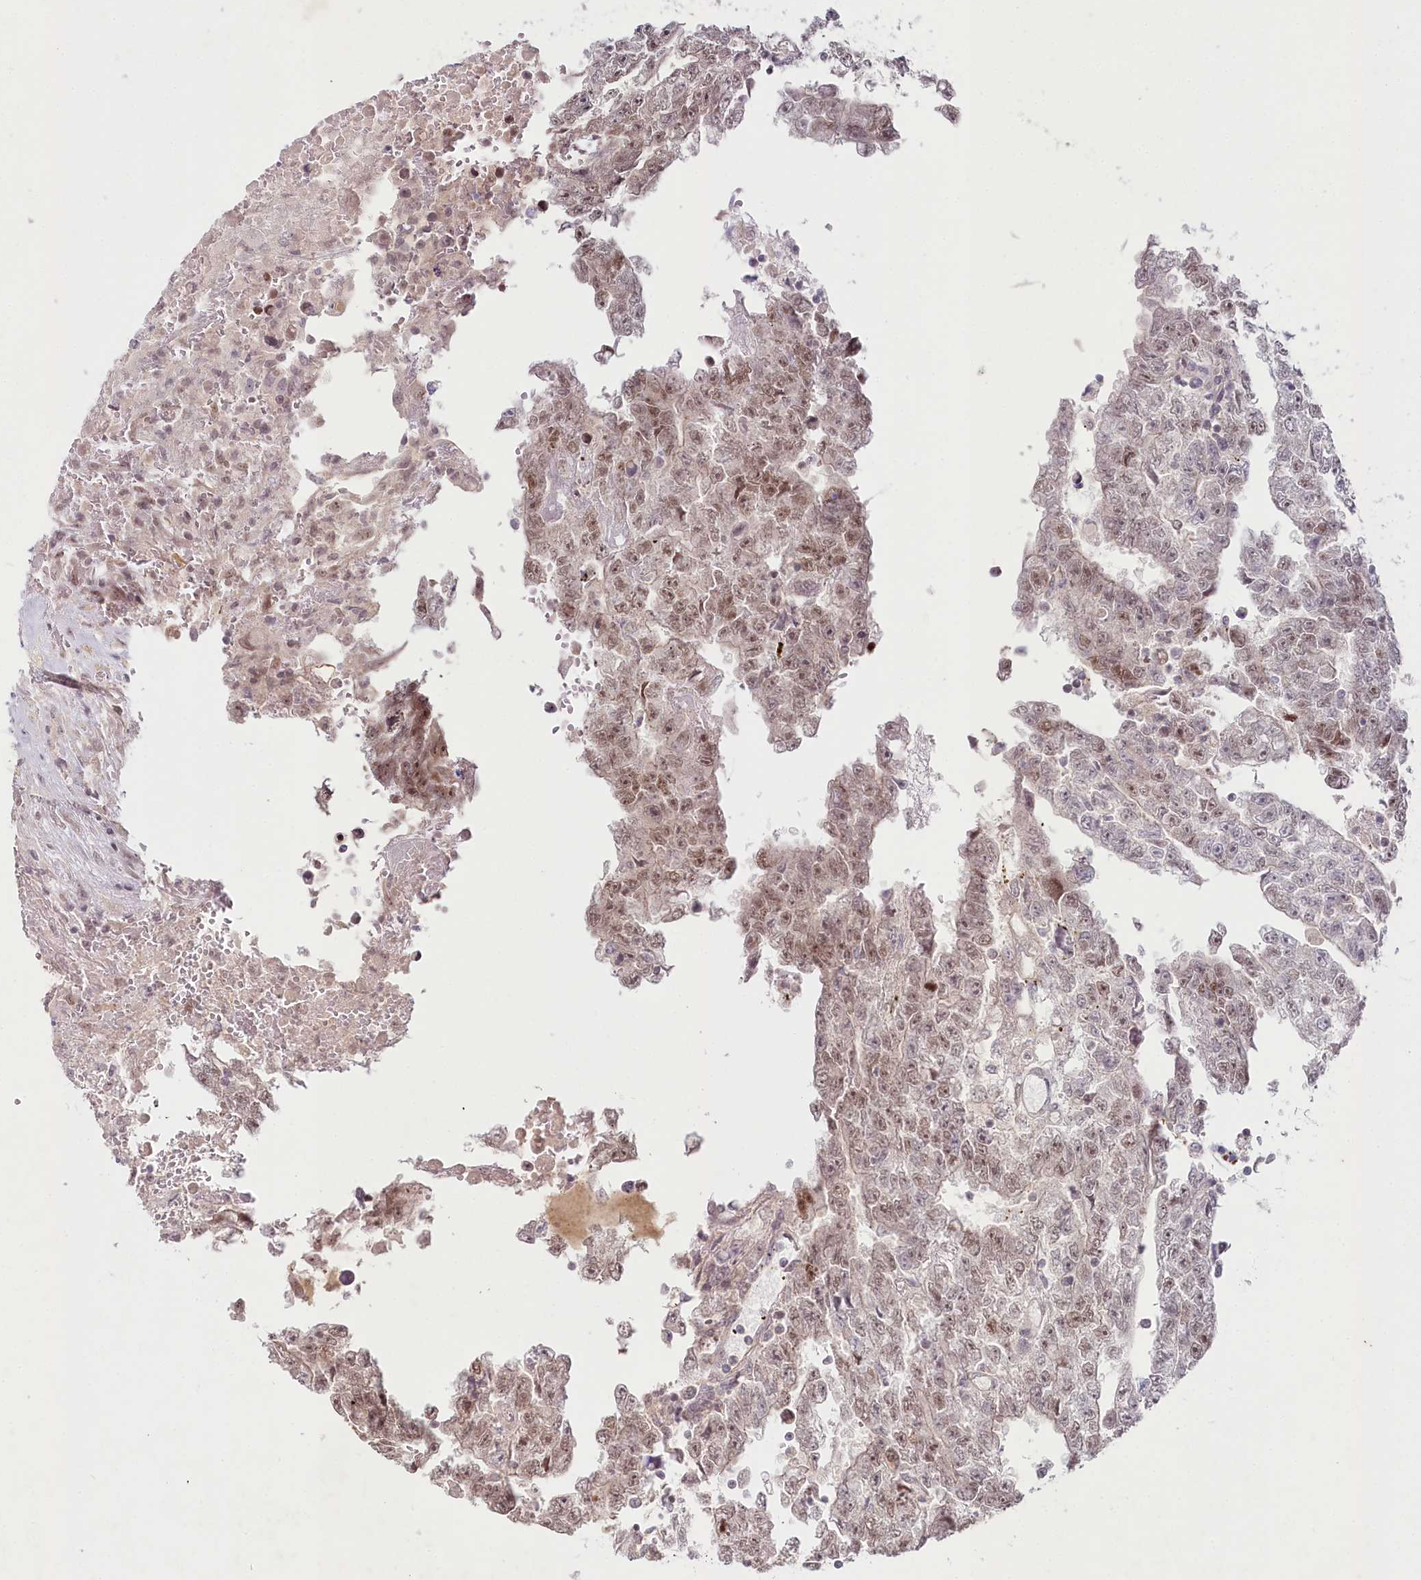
{"staining": {"intensity": "moderate", "quantity": "25%-75%", "location": "nuclear"}, "tissue": "testis cancer", "cell_type": "Tumor cells", "image_type": "cancer", "snomed": [{"axis": "morphology", "description": "Carcinoma, Embryonal, NOS"}, {"axis": "topography", "description": "Testis"}], "caption": "A brown stain labels moderate nuclear positivity of a protein in human testis cancer tumor cells.", "gene": "AMTN", "patient": {"sex": "male", "age": 25}}